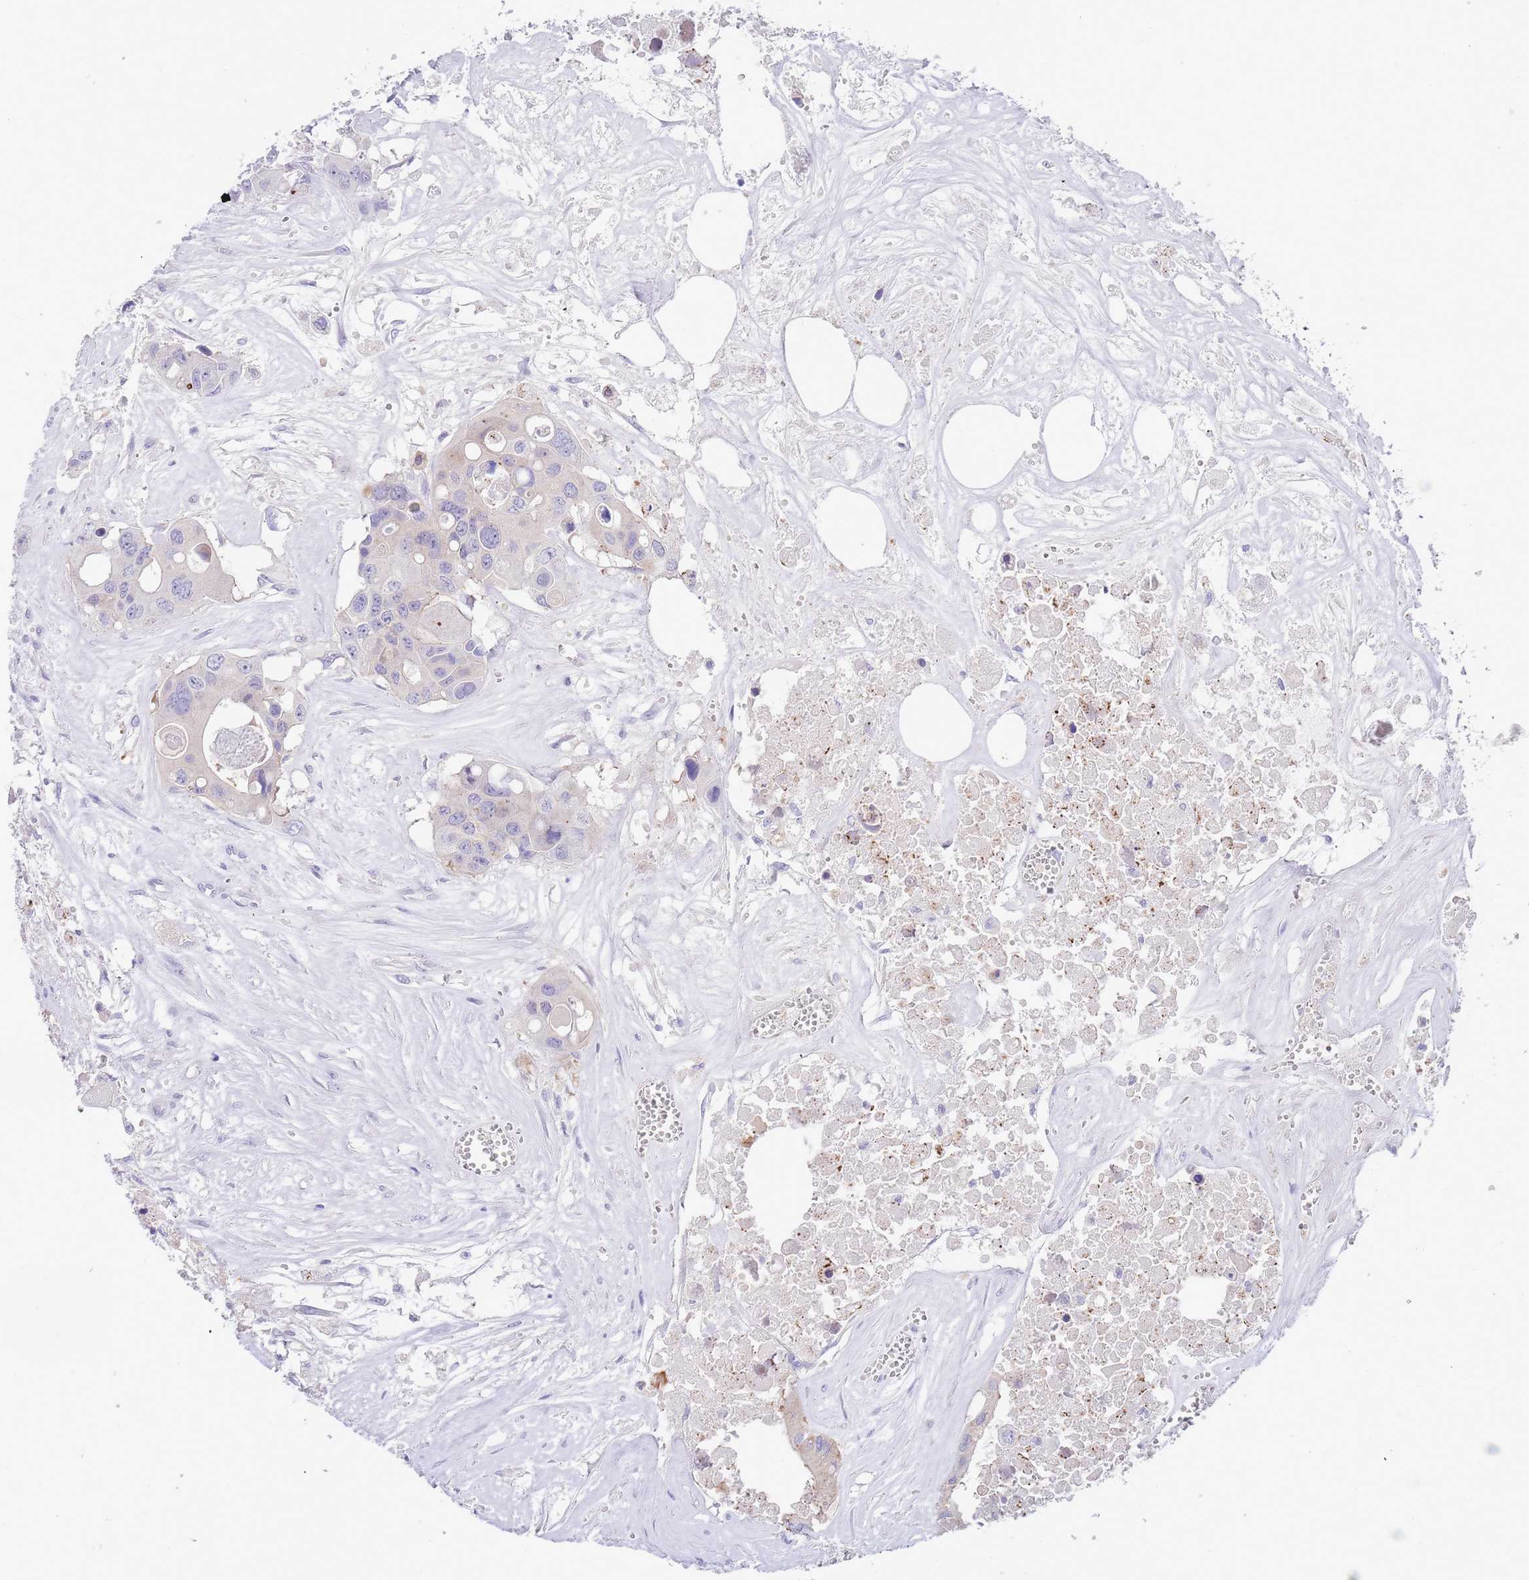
{"staining": {"intensity": "negative", "quantity": "none", "location": "none"}, "tissue": "colorectal cancer", "cell_type": "Tumor cells", "image_type": "cancer", "snomed": [{"axis": "morphology", "description": "Adenocarcinoma, NOS"}, {"axis": "topography", "description": "Colon"}], "caption": "DAB immunohistochemical staining of colorectal adenocarcinoma demonstrates no significant expression in tumor cells. (Immunohistochemistry, brightfield microscopy, high magnification).", "gene": "TYW1", "patient": {"sex": "male", "age": 77}}